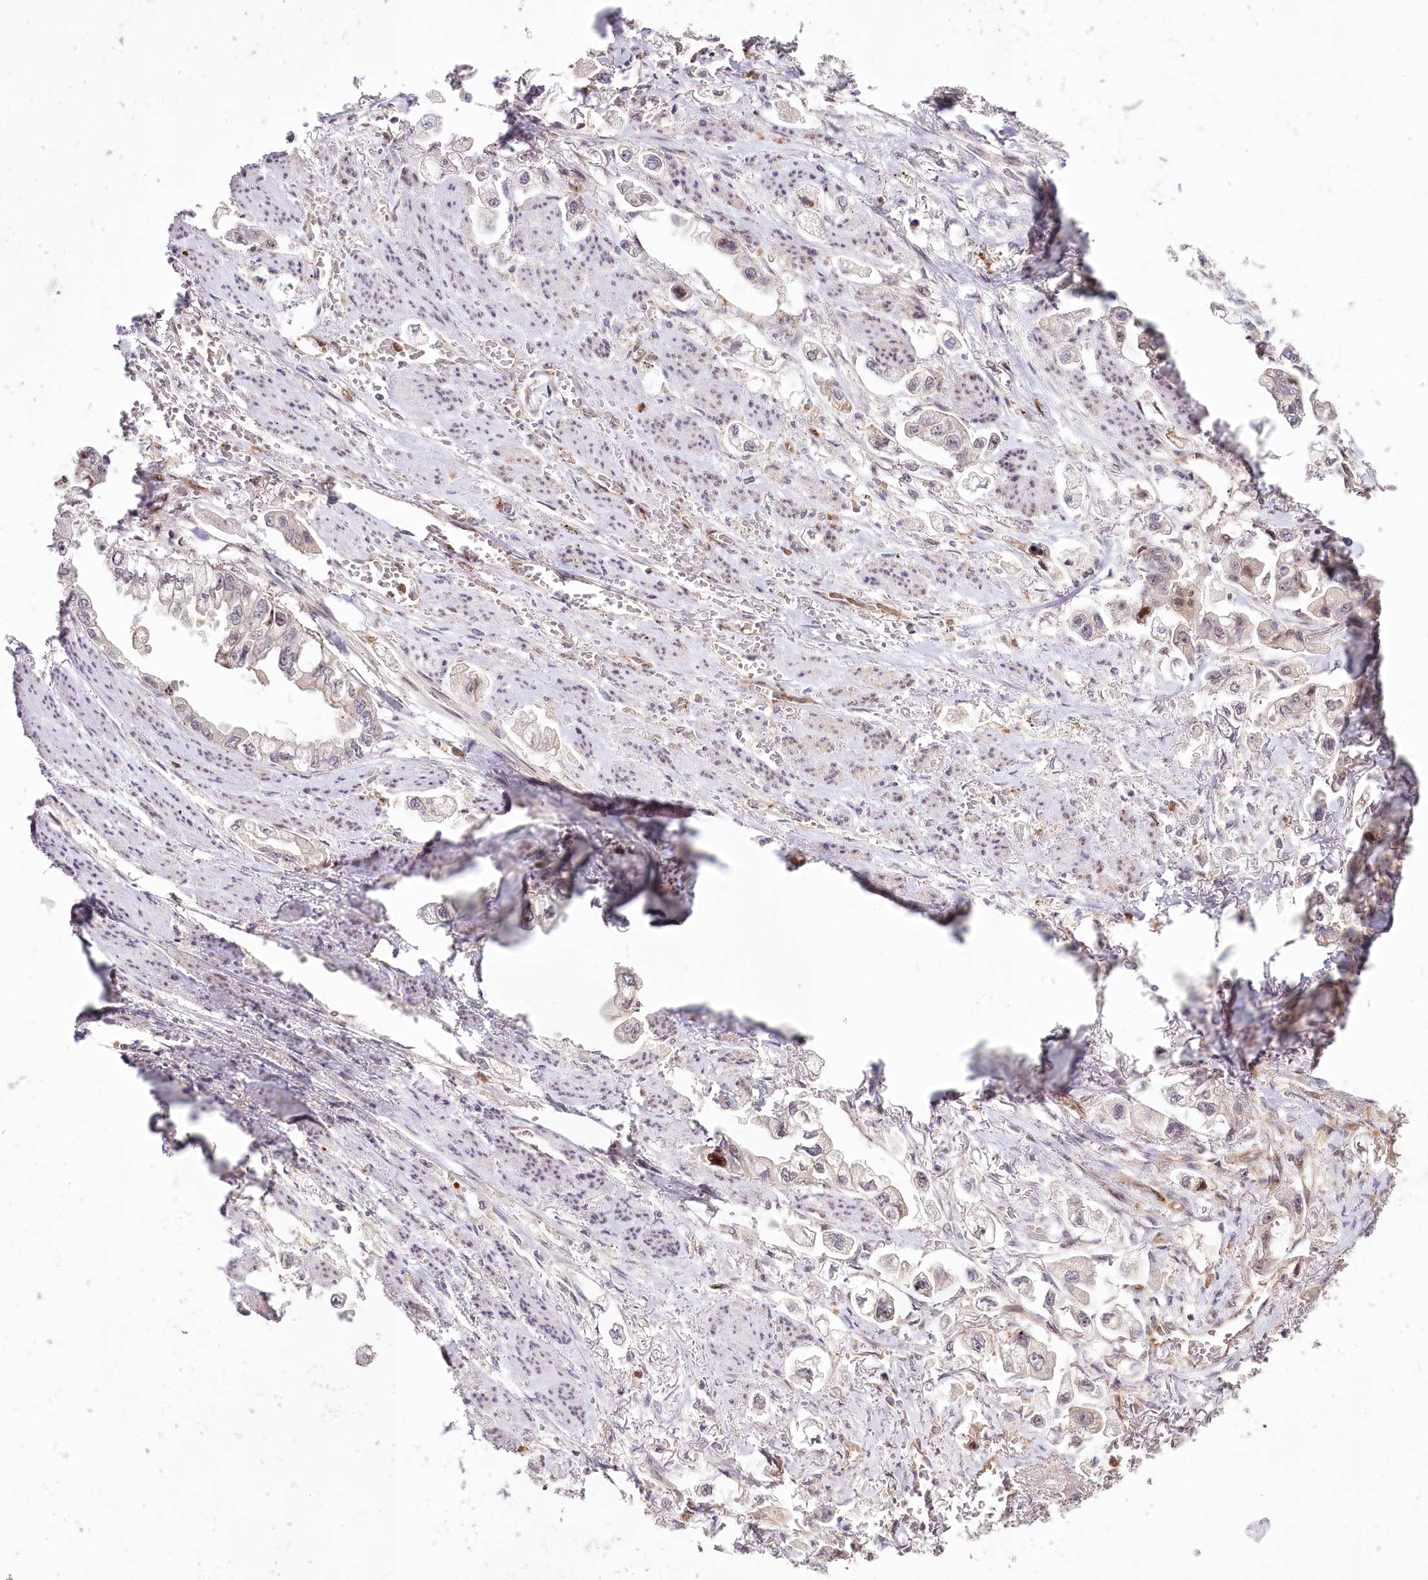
{"staining": {"intensity": "weak", "quantity": "25%-75%", "location": "nuclear"}, "tissue": "stomach cancer", "cell_type": "Tumor cells", "image_type": "cancer", "snomed": [{"axis": "morphology", "description": "Adenocarcinoma, NOS"}, {"axis": "topography", "description": "Stomach"}], "caption": "This micrograph reveals immunohistochemistry (IHC) staining of adenocarcinoma (stomach), with low weak nuclear positivity in about 25%-75% of tumor cells.", "gene": "ALKBH8", "patient": {"sex": "male", "age": 62}}